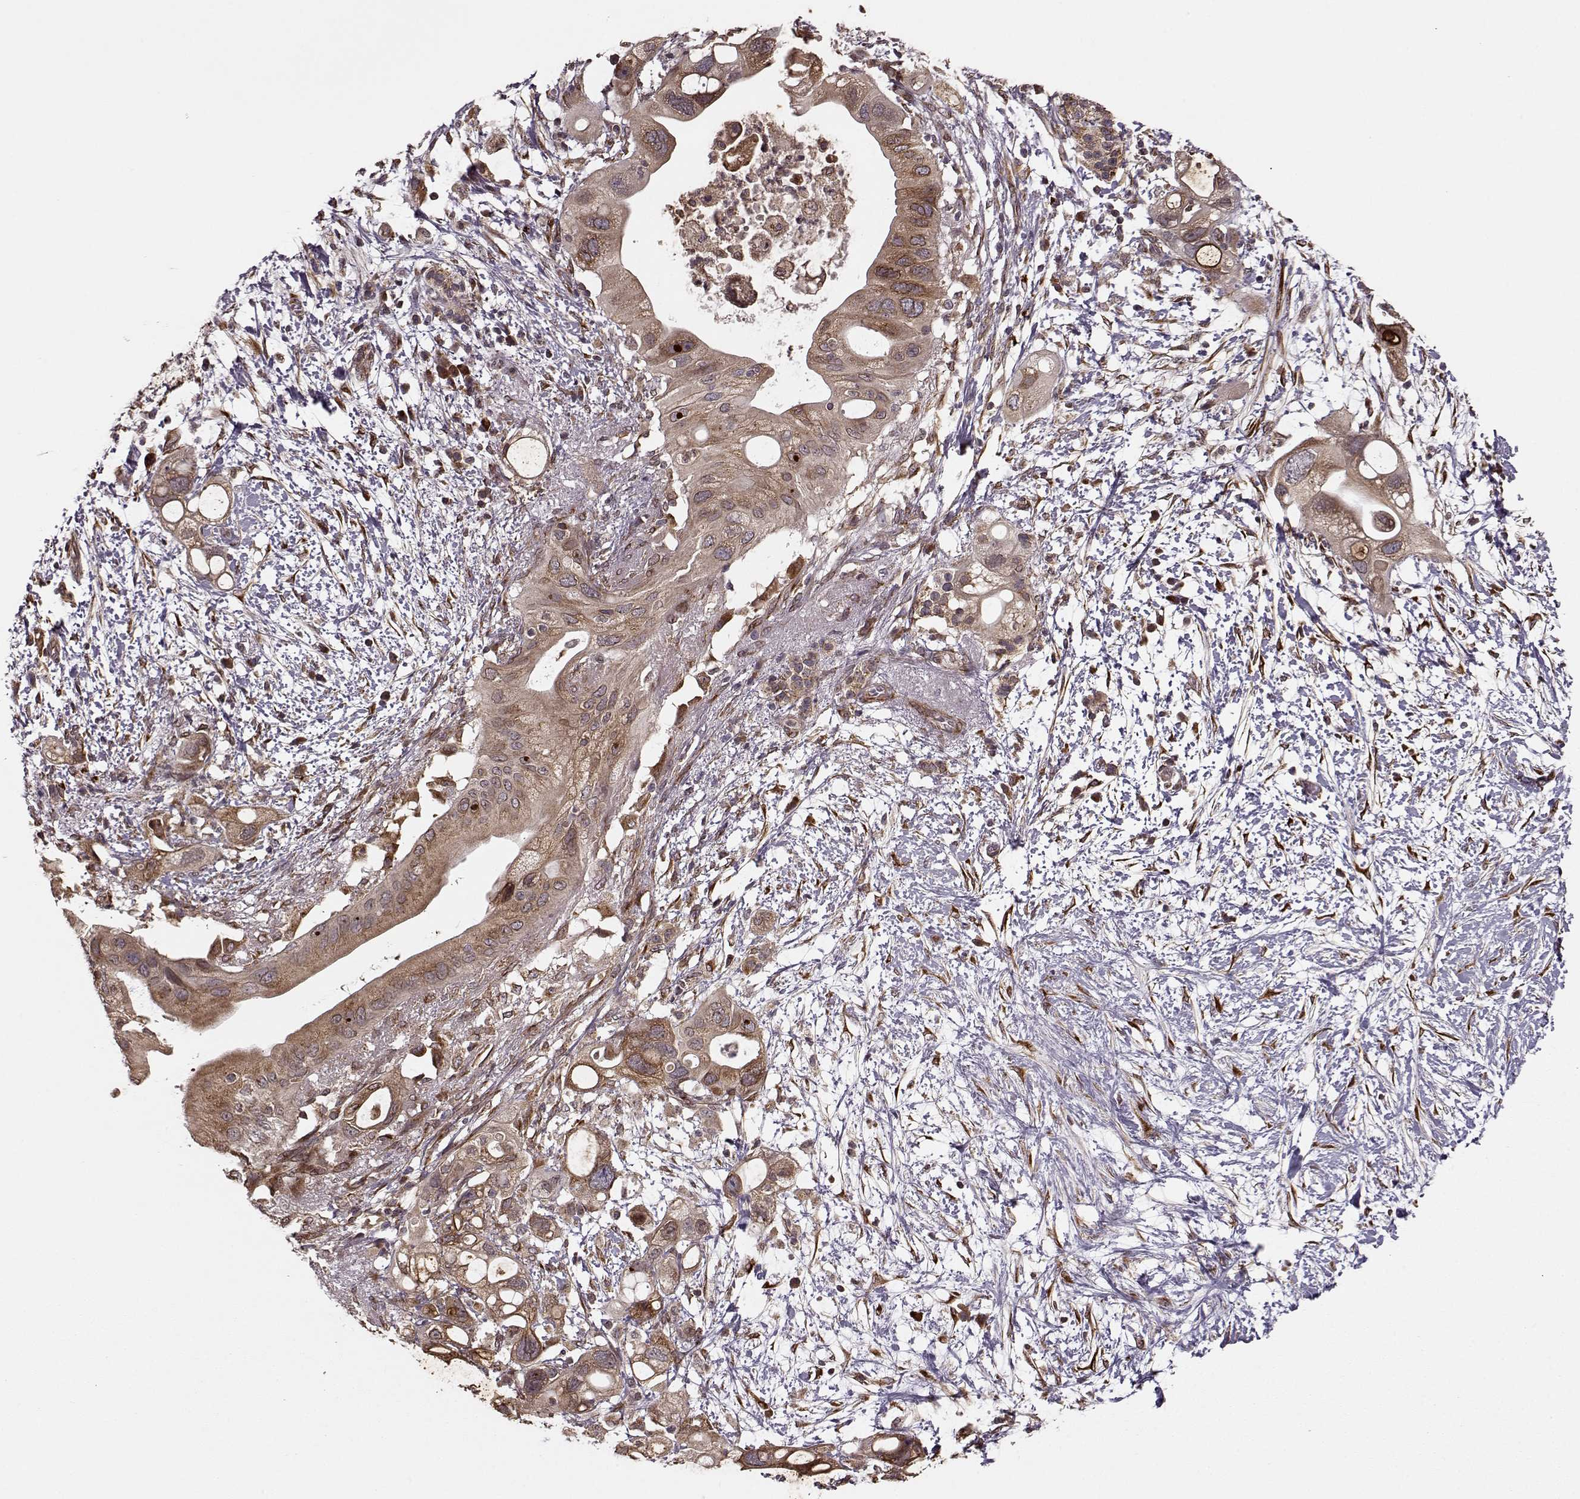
{"staining": {"intensity": "weak", "quantity": ">75%", "location": "cytoplasmic/membranous"}, "tissue": "pancreatic cancer", "cell_type": "Tumor cells", "image_type": "cancer", "snomed": [{"axis": "morphology", "description": "Adenocarcinoma, NOS"}, {"axis": "topography", "description": "Pancreas"}], "caption": "Pancreatic adenocarcinoma tissue exhibits weak cytoplasmic/membranous expression in approximately >75% of tumor cells, visualized by immunohistochemistry.", "gene": "YIPF5", "patient": {"sex": "female", "age": 72}}